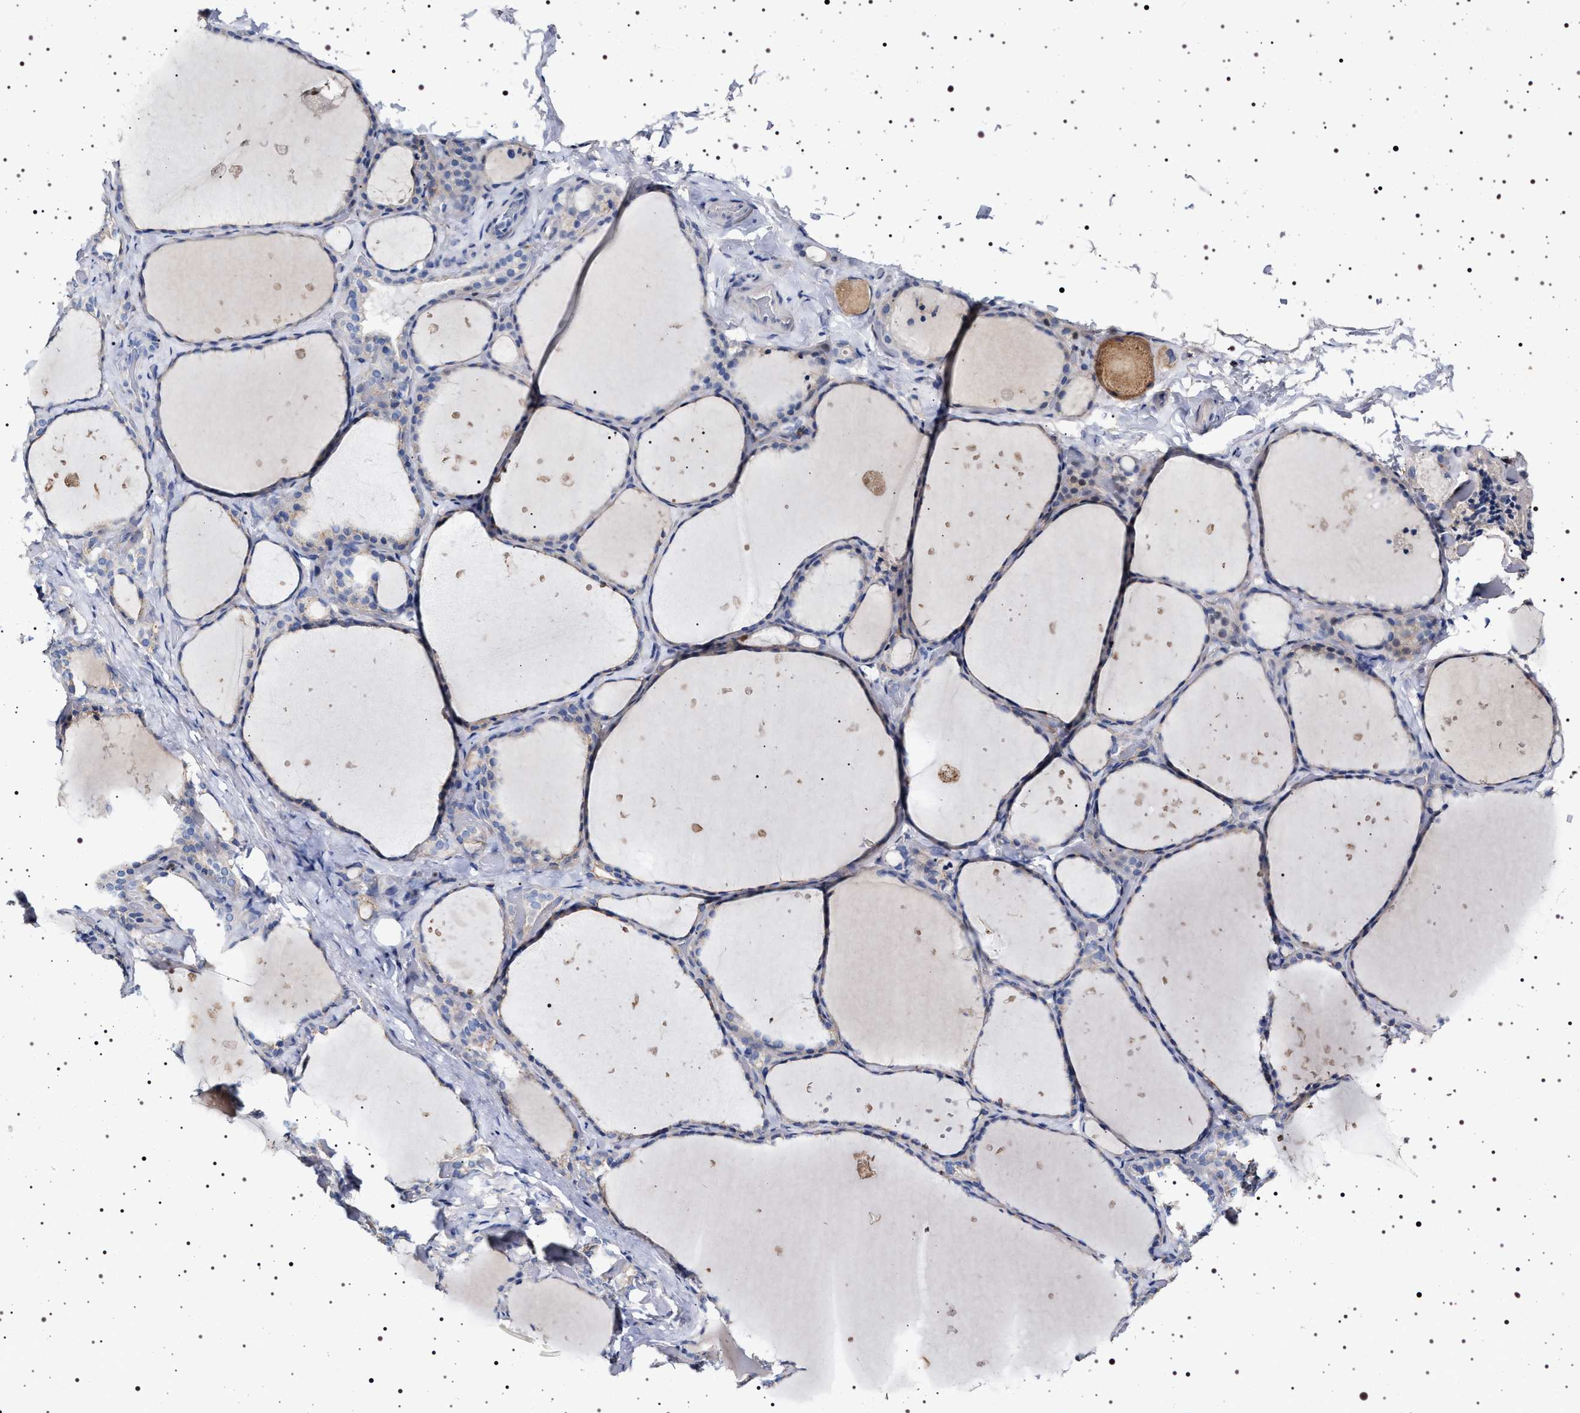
{"staining": {"intensity": "negative", "quantity": "none", "location": "none"}, "tissue": "thyroid gland", "cell_type": "Glandular cells", "image_type": "normal", "snomed": [{"axis": "morphology", "description": "Normal tissue, NOS"}, {"axis": "topography", "description": "Thyroid gland"}], "caption": "Immunohistochemistry (IHC) of benign thyroid gland exhibits no positivity in glandular cells.", "gene": "NAALADL2", "patient": {"sex": "female", "age": 44}}